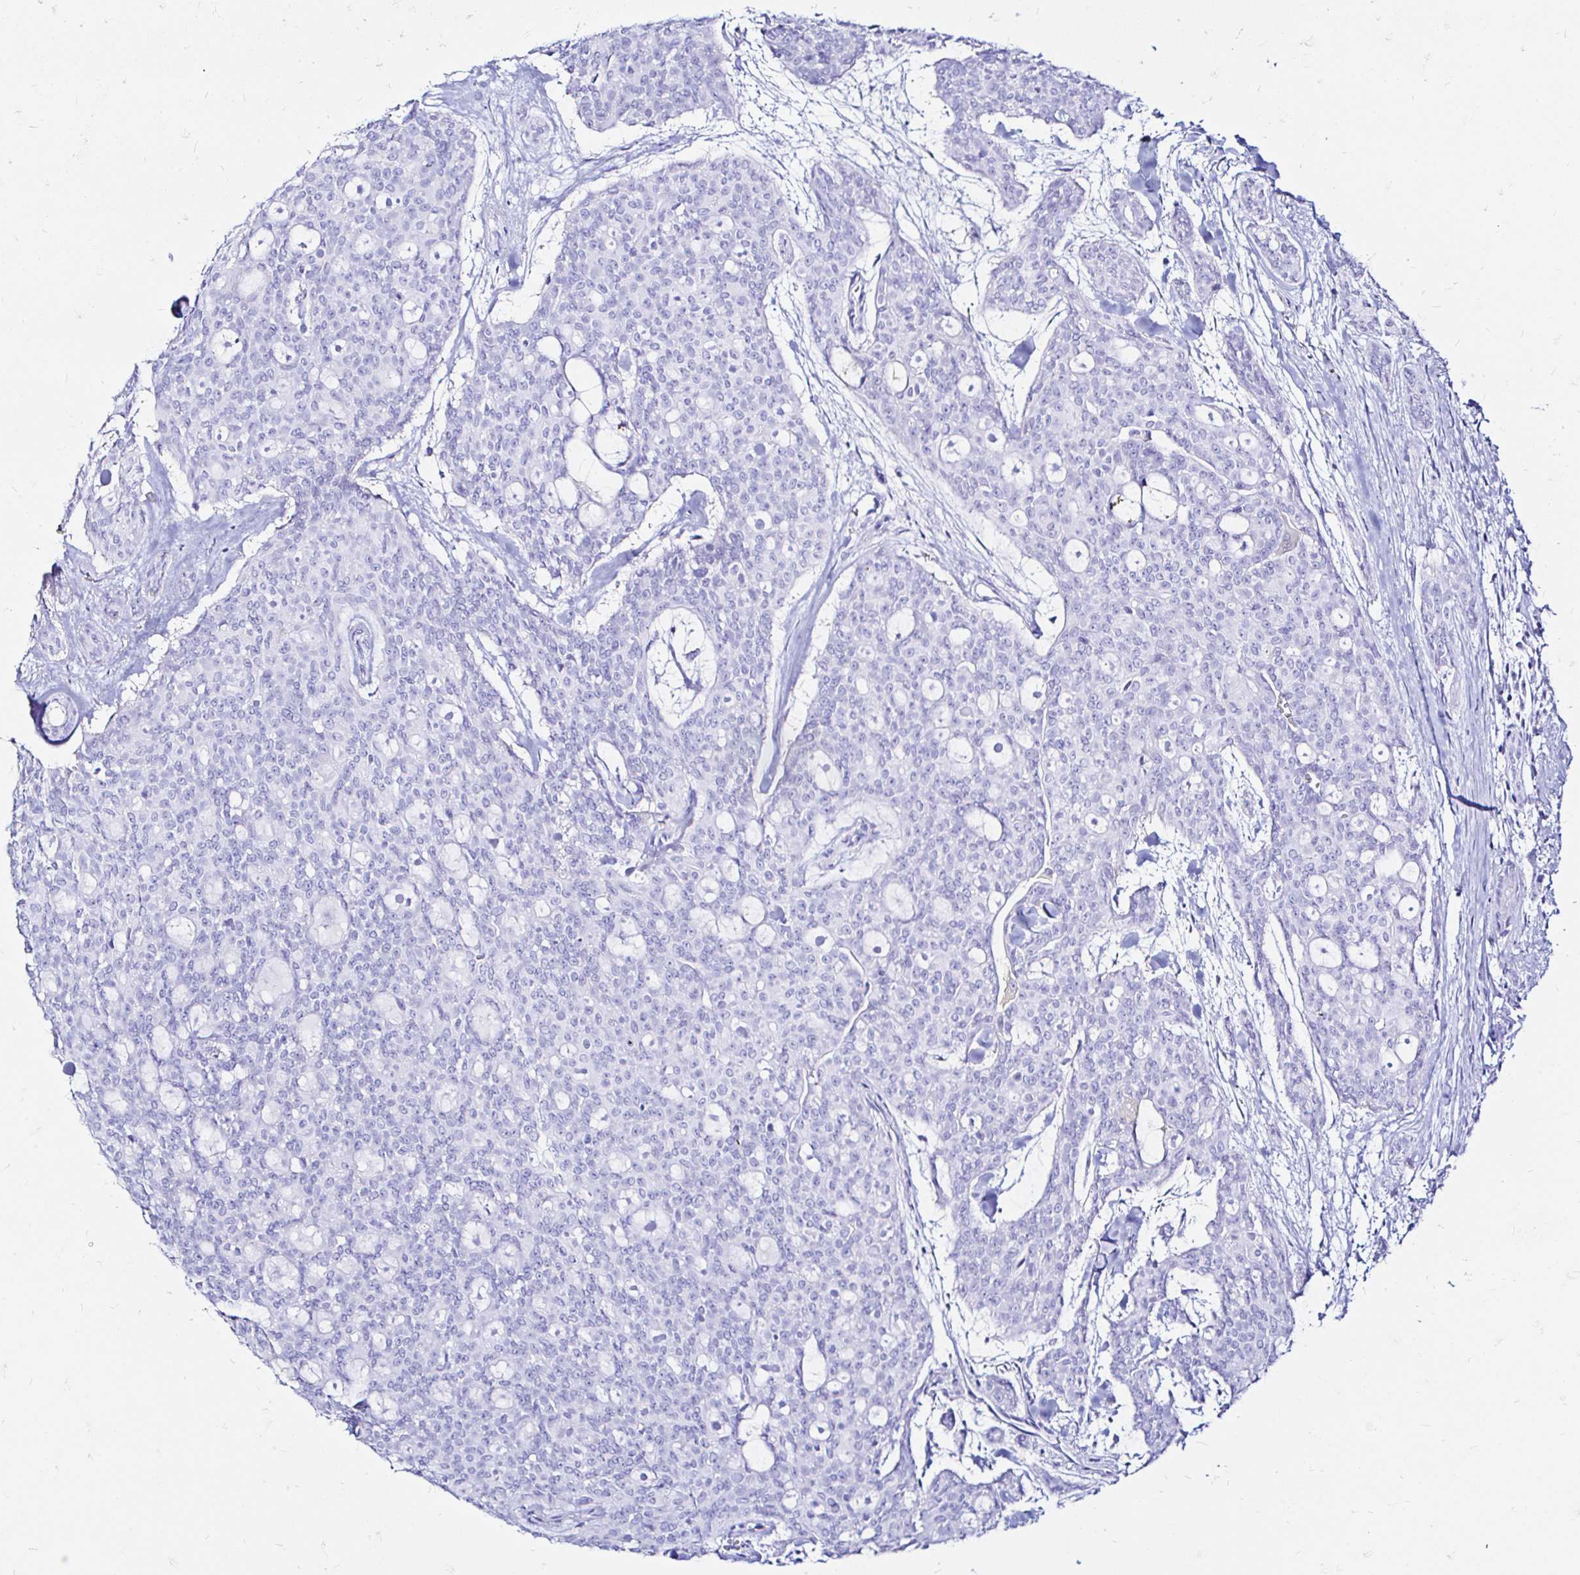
{"staining": {"intensity": "negative", "quantity": "none", "location": "none"}, "tissue": "head and neck cancer", "cell_type": "Tumor cells", "image_type": "cancer", "snomed": [{"axis": "morphology", "description": "Adenocarcinoma, NOS"}, {"axis": "topography", "description": "Head-Neck"}], "caption": "The photomicrograph exhibits no staining of tumor cells in adenocarcinoma (head and neck).", "gene": "ZNF432", "patient": {"sex": "male", "age": 66}}